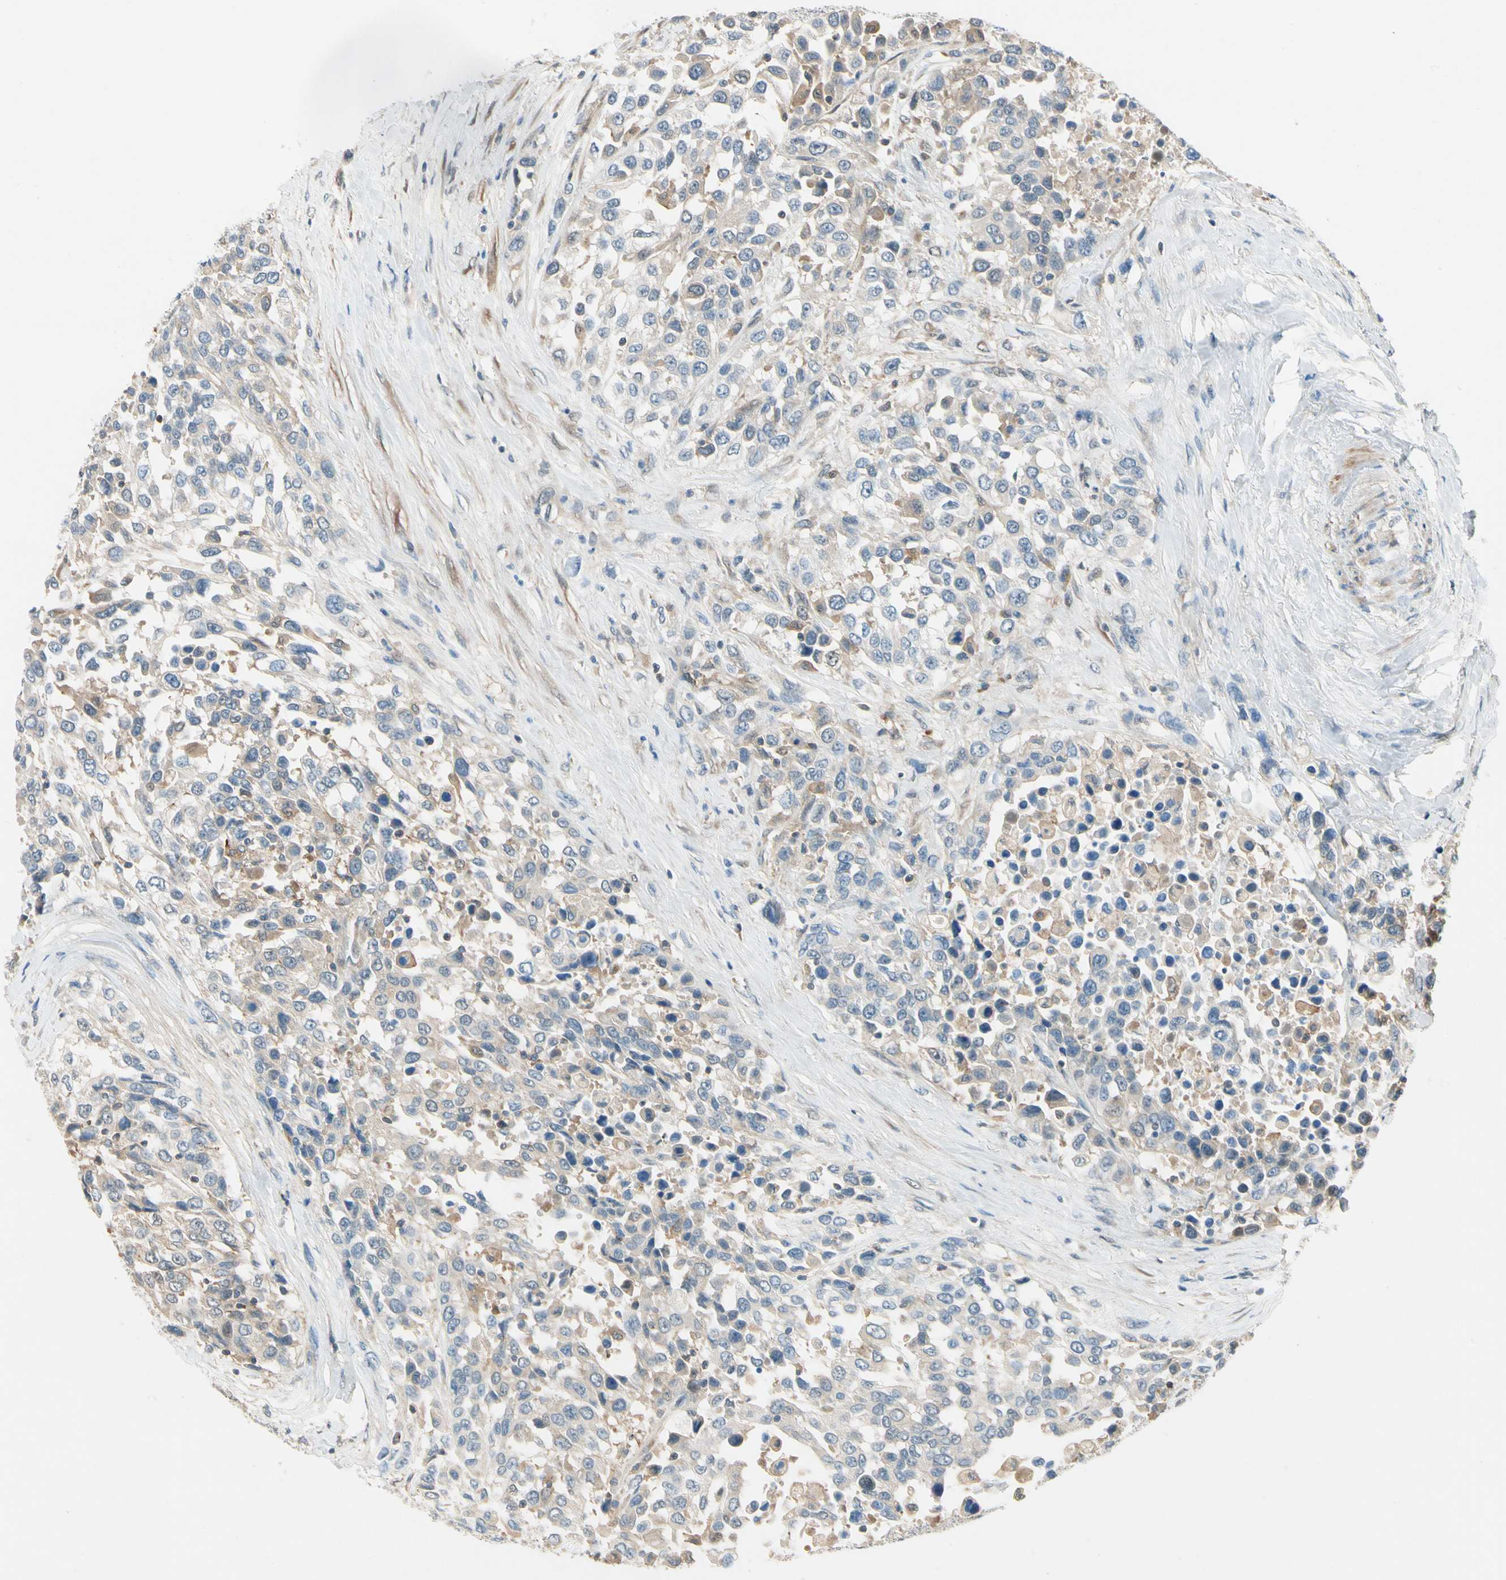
{"staining": {"intensity": "moderate", "quantity": "<25%", "location": "cytoplasmic/membranous"}, "tissue": "urothelial cancer", "cell_type": "Tumor cells", "image_type": "cancer", "snomed": [{"axis": "morphology", "description": "Urothelial carcinoma, High grade"}, {"axis": "topography", "description": "Urinary bladder"}], "caption": "The image displays immunohistochemical staining of urothelial cancer. There is moderate cytoplasmic/membranous positivity is identified in approximately <25% of tumor cells.", "gene": "WIPI1", "patient": {"sex": "female", "age": 80}}